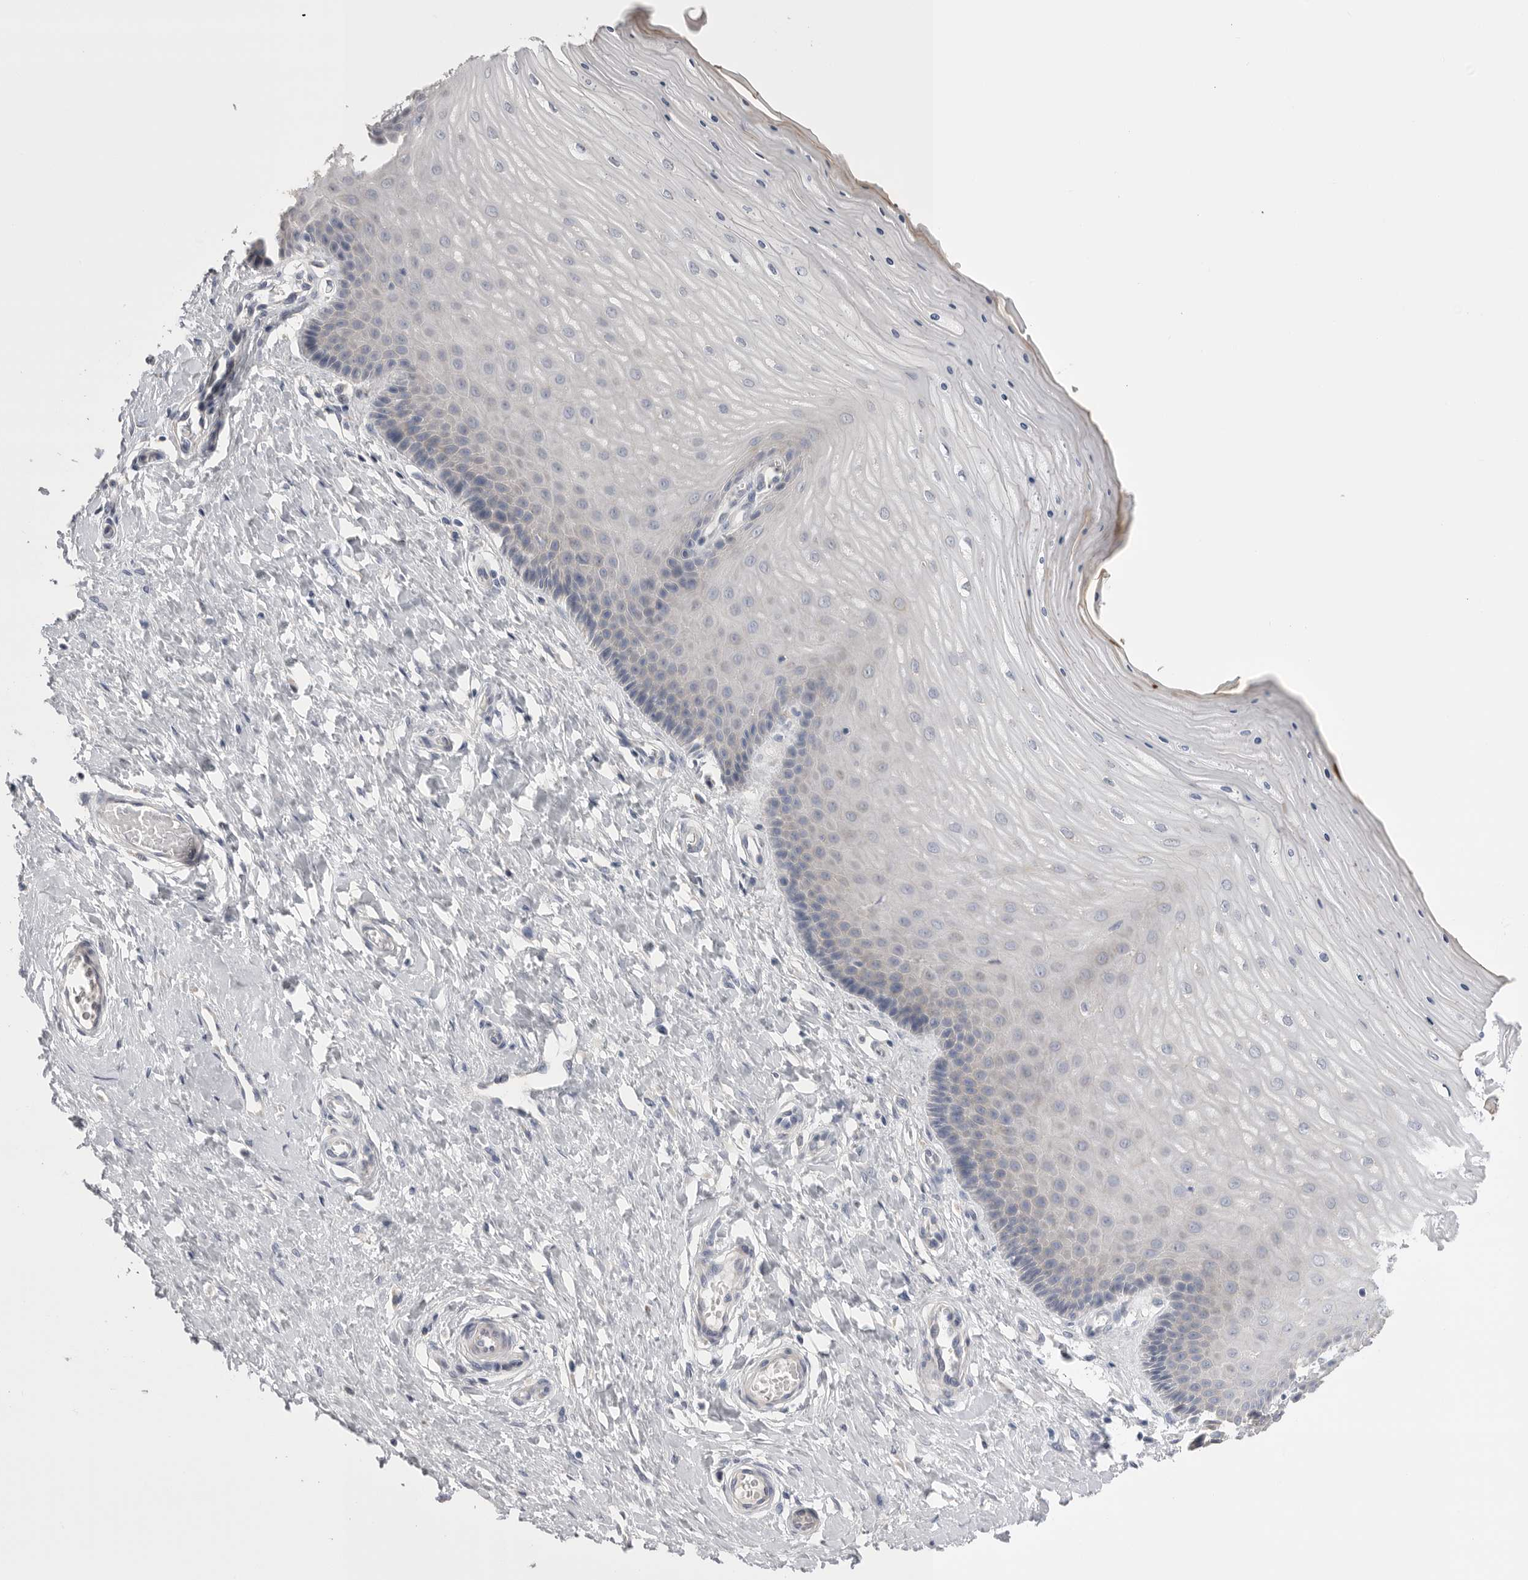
{"staining": {"intensity": "negative", "quantity": "none", "location": "none"}, "tissue": "cervix", "cell_type": "Glandular cells", "image_type": "normal", "snomed": [{"axis": "morphology", "description": "Normal tissue, NOS"}, {"axis": "topography", "description": "Cervix"}], "caption": "This is an IHC histopathology image of normal human cervix. There is no staining in glandular cells.", "gene": "CCDC126", "patient": {"sex": "female", "age": 55}}